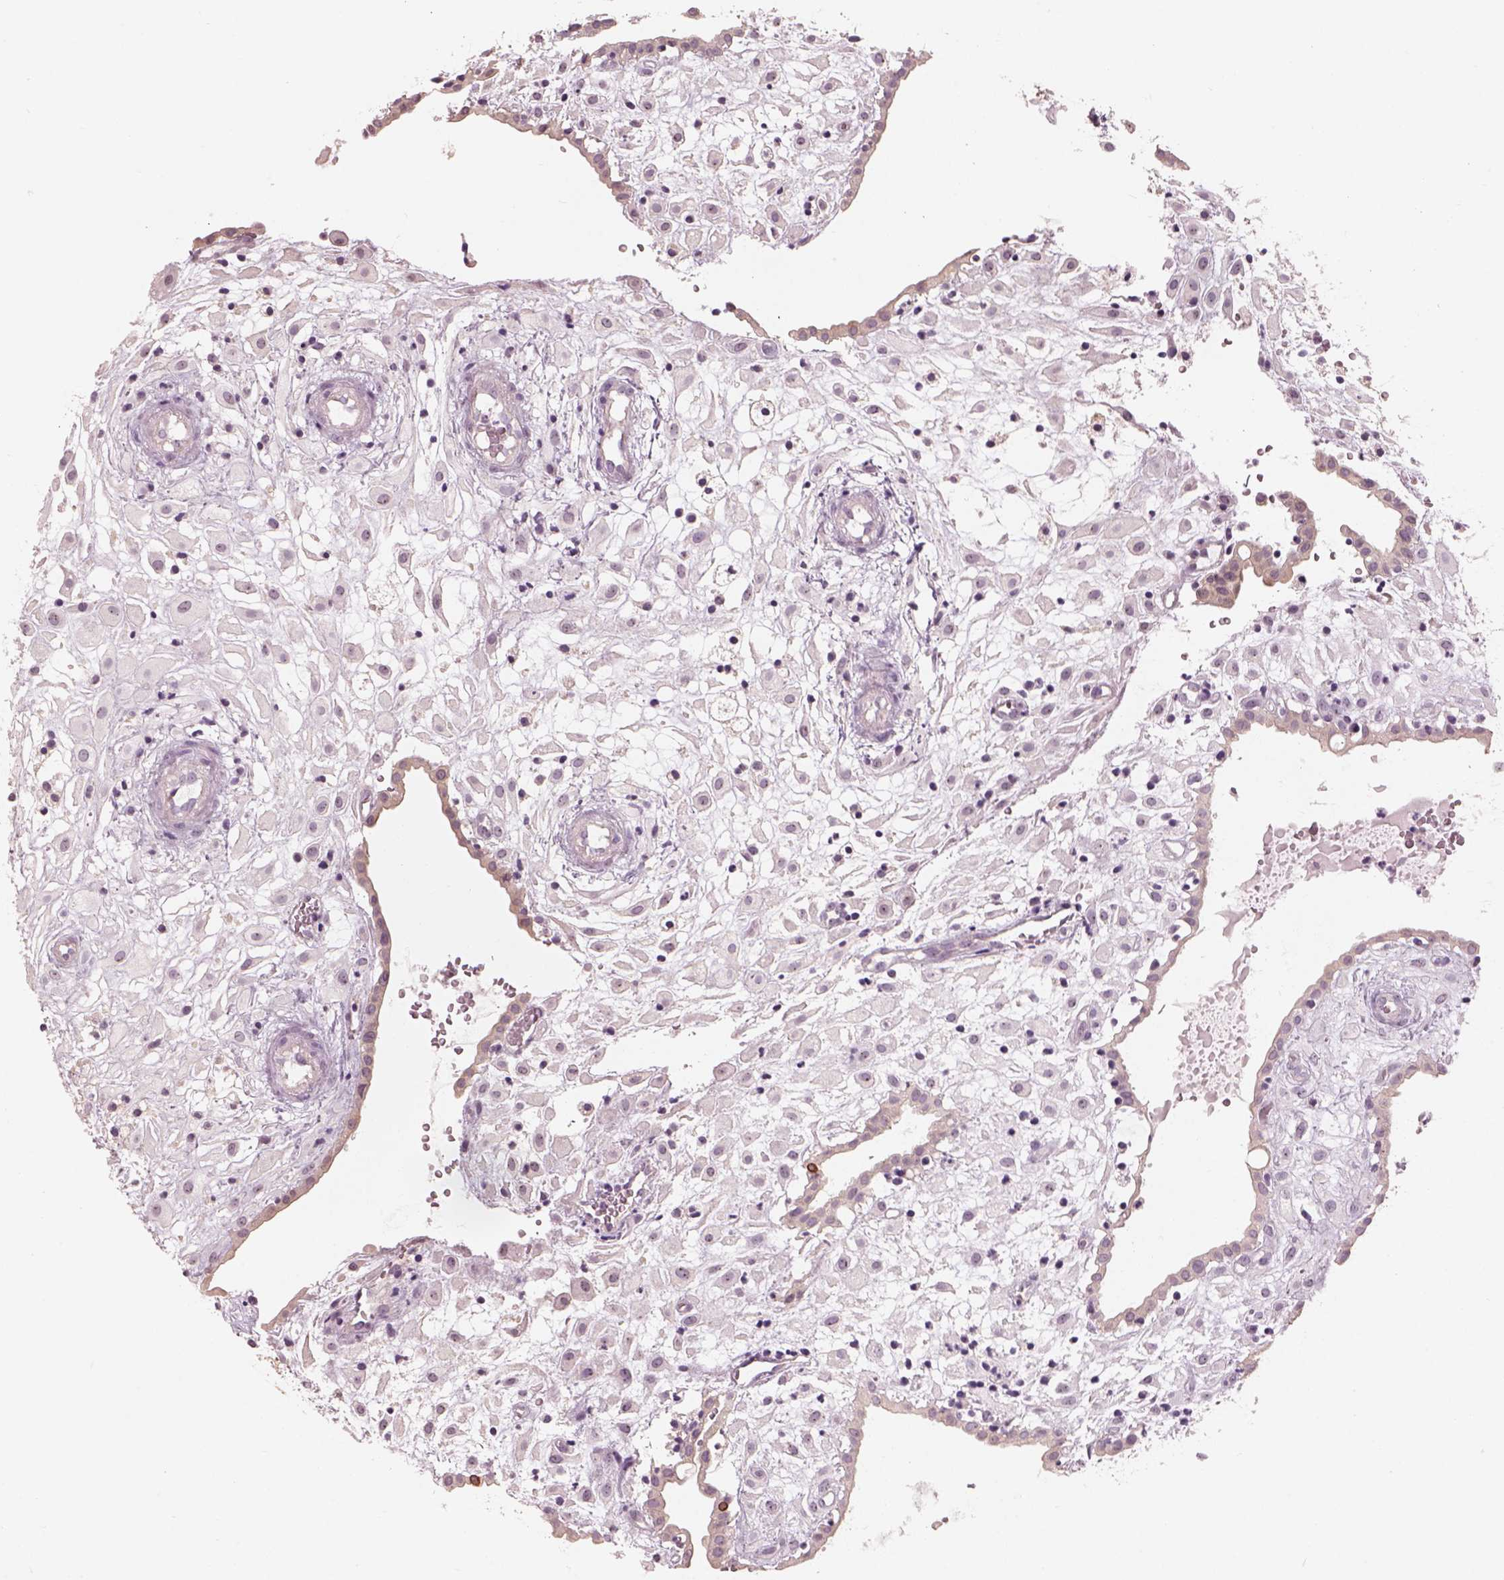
{"staining": {"intensity": "negative", "quantity": "none", "location": "none"}, "tissue": "placenta", "cell_type": "Decidual cells", "image_type": "normal", "snomed": [{"axis": "morphology", "description": "Normal tissue, NOS"}, {"axis": "topography", "description": "Placenta"}], "caption": "IHC histopathology image of unremarkable placenta: human placenta stained with DAB (3,3'-diaminobenzidine) shows no significant protein staining in decidual cells.", "gene": "CDS1", "patient": {"sex": "female", "age": 24}}